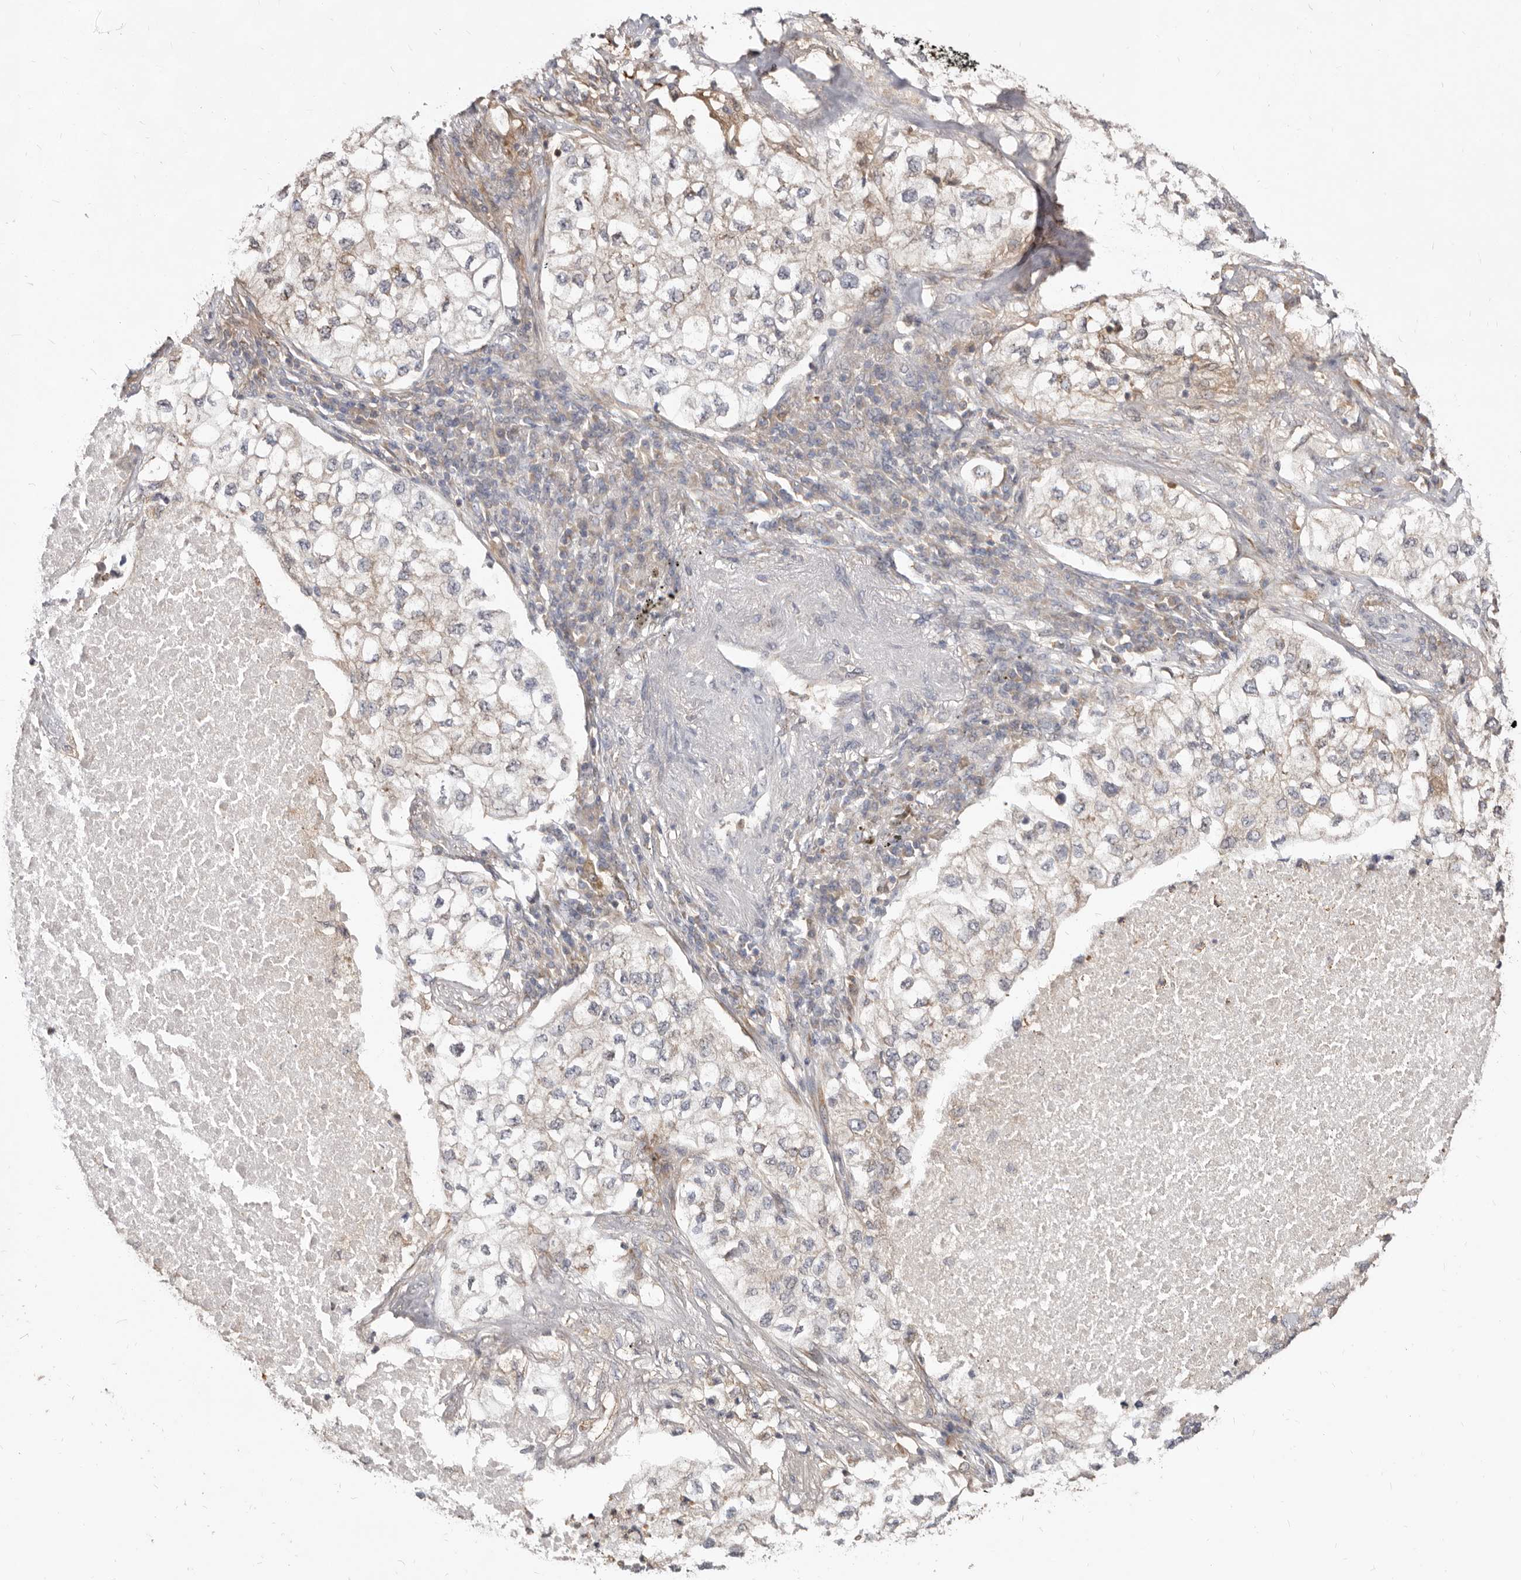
{"staining": {"intensity": "negative", "quantity": "none", "location": "none"}, "tissue": "lung cancer", "cell_type": "Tumor cells", "image_type": "cancer", "snomed": [{"axis": "morphology", "description": "Adenocarcinoma, NOS"}, {"axis": "topography", "description": "Lung"}], "caption": "There is no significant positivity in tumor cells of lung adenocarcinoma.", "gene": "TC2N", "patient": {"sex": "male", "age": 63}}